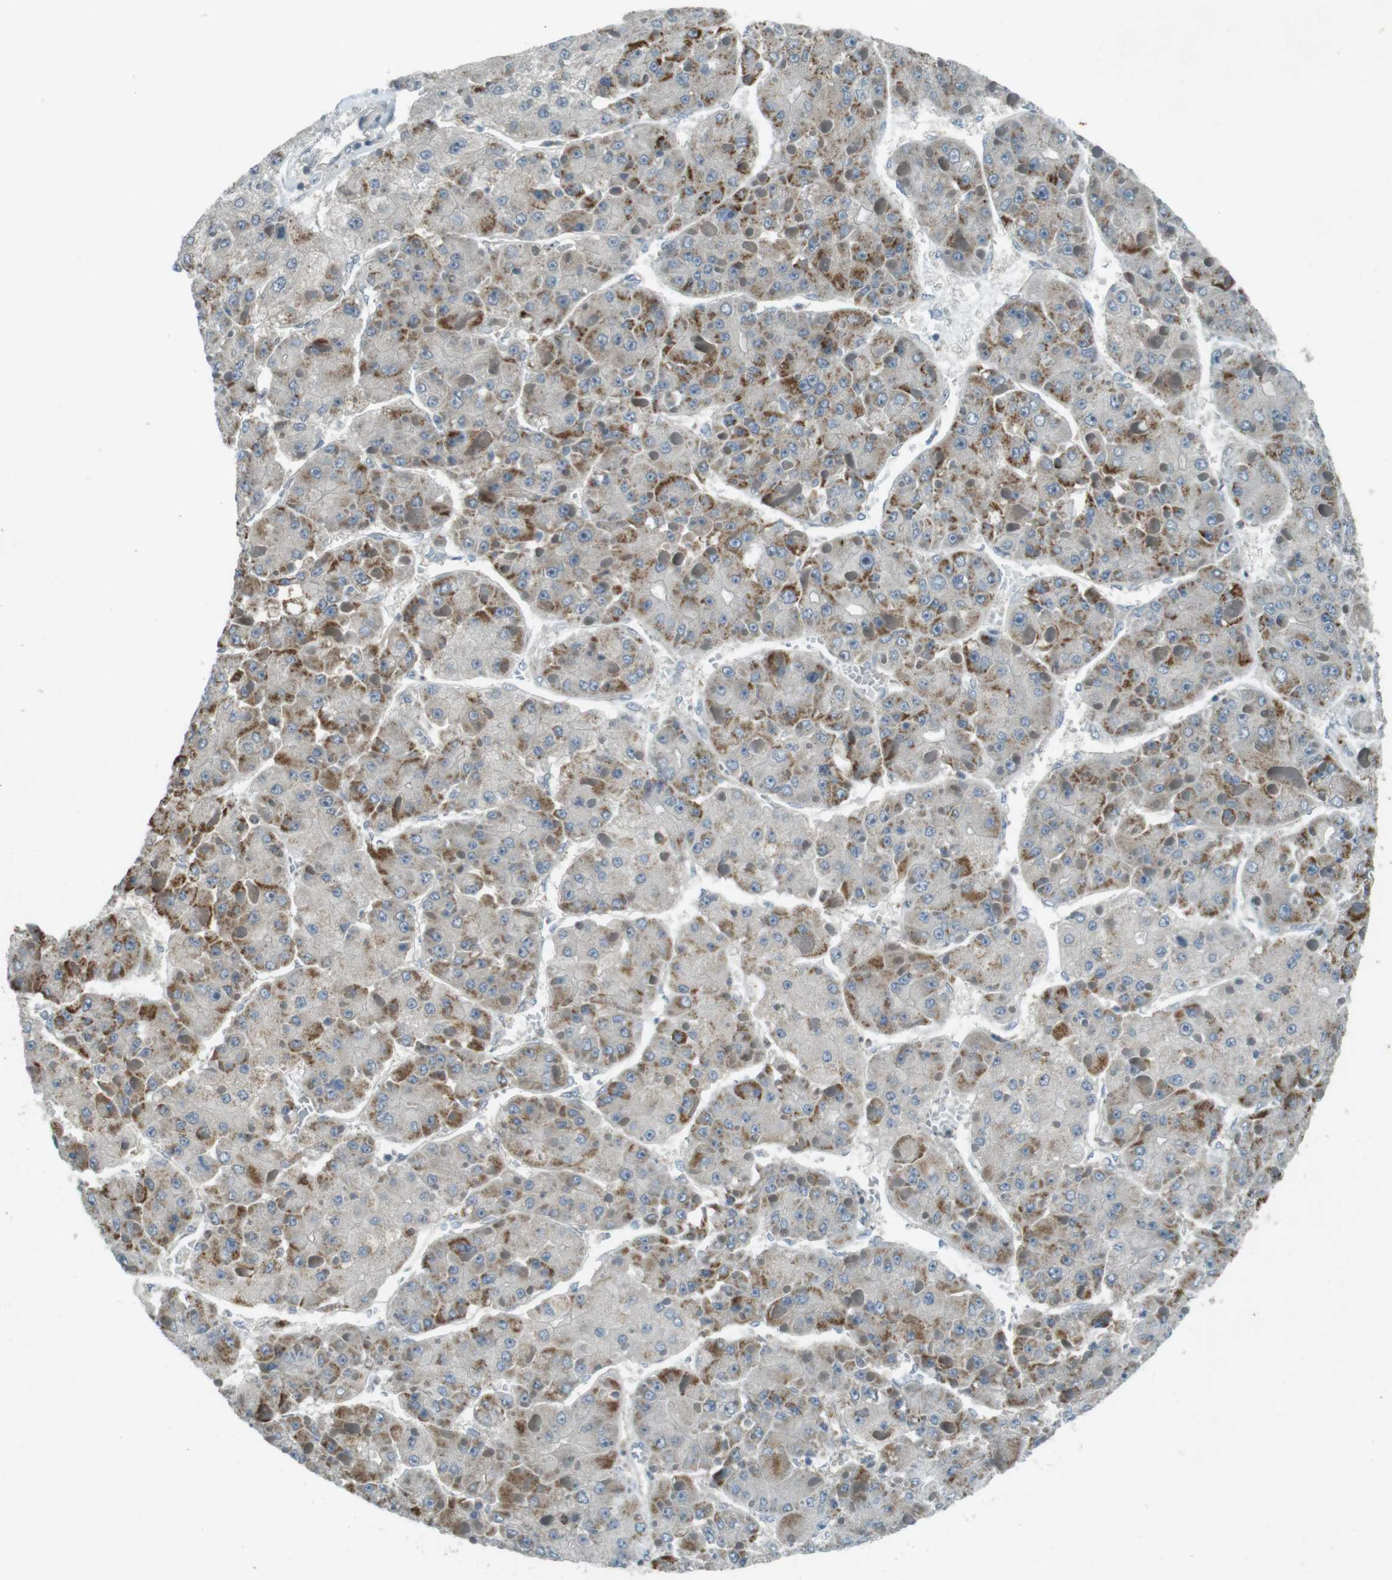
{"staining": {"intensity": "moderate", "quantity": "25%-75%", "location": "cytoplasmic/membranous"}, "tissue": "liver cancer", "cell_type": "Tumor cells", "image_type": "cancer", "snomed": [{"axis": "morphology", "description": "Carcinoma, Hepatocellular, NOS"}, {"axis": "topography", "description": "Liver"}], "caption": "Tumor cells reveal medium levels of moderate cytoplasmic/membranous expression in about 25%-75% of cells in liver cancer (hepatocellular carcinoma).", "gene": "ZYX", "patient": {"sex": "female", "age": 73}}